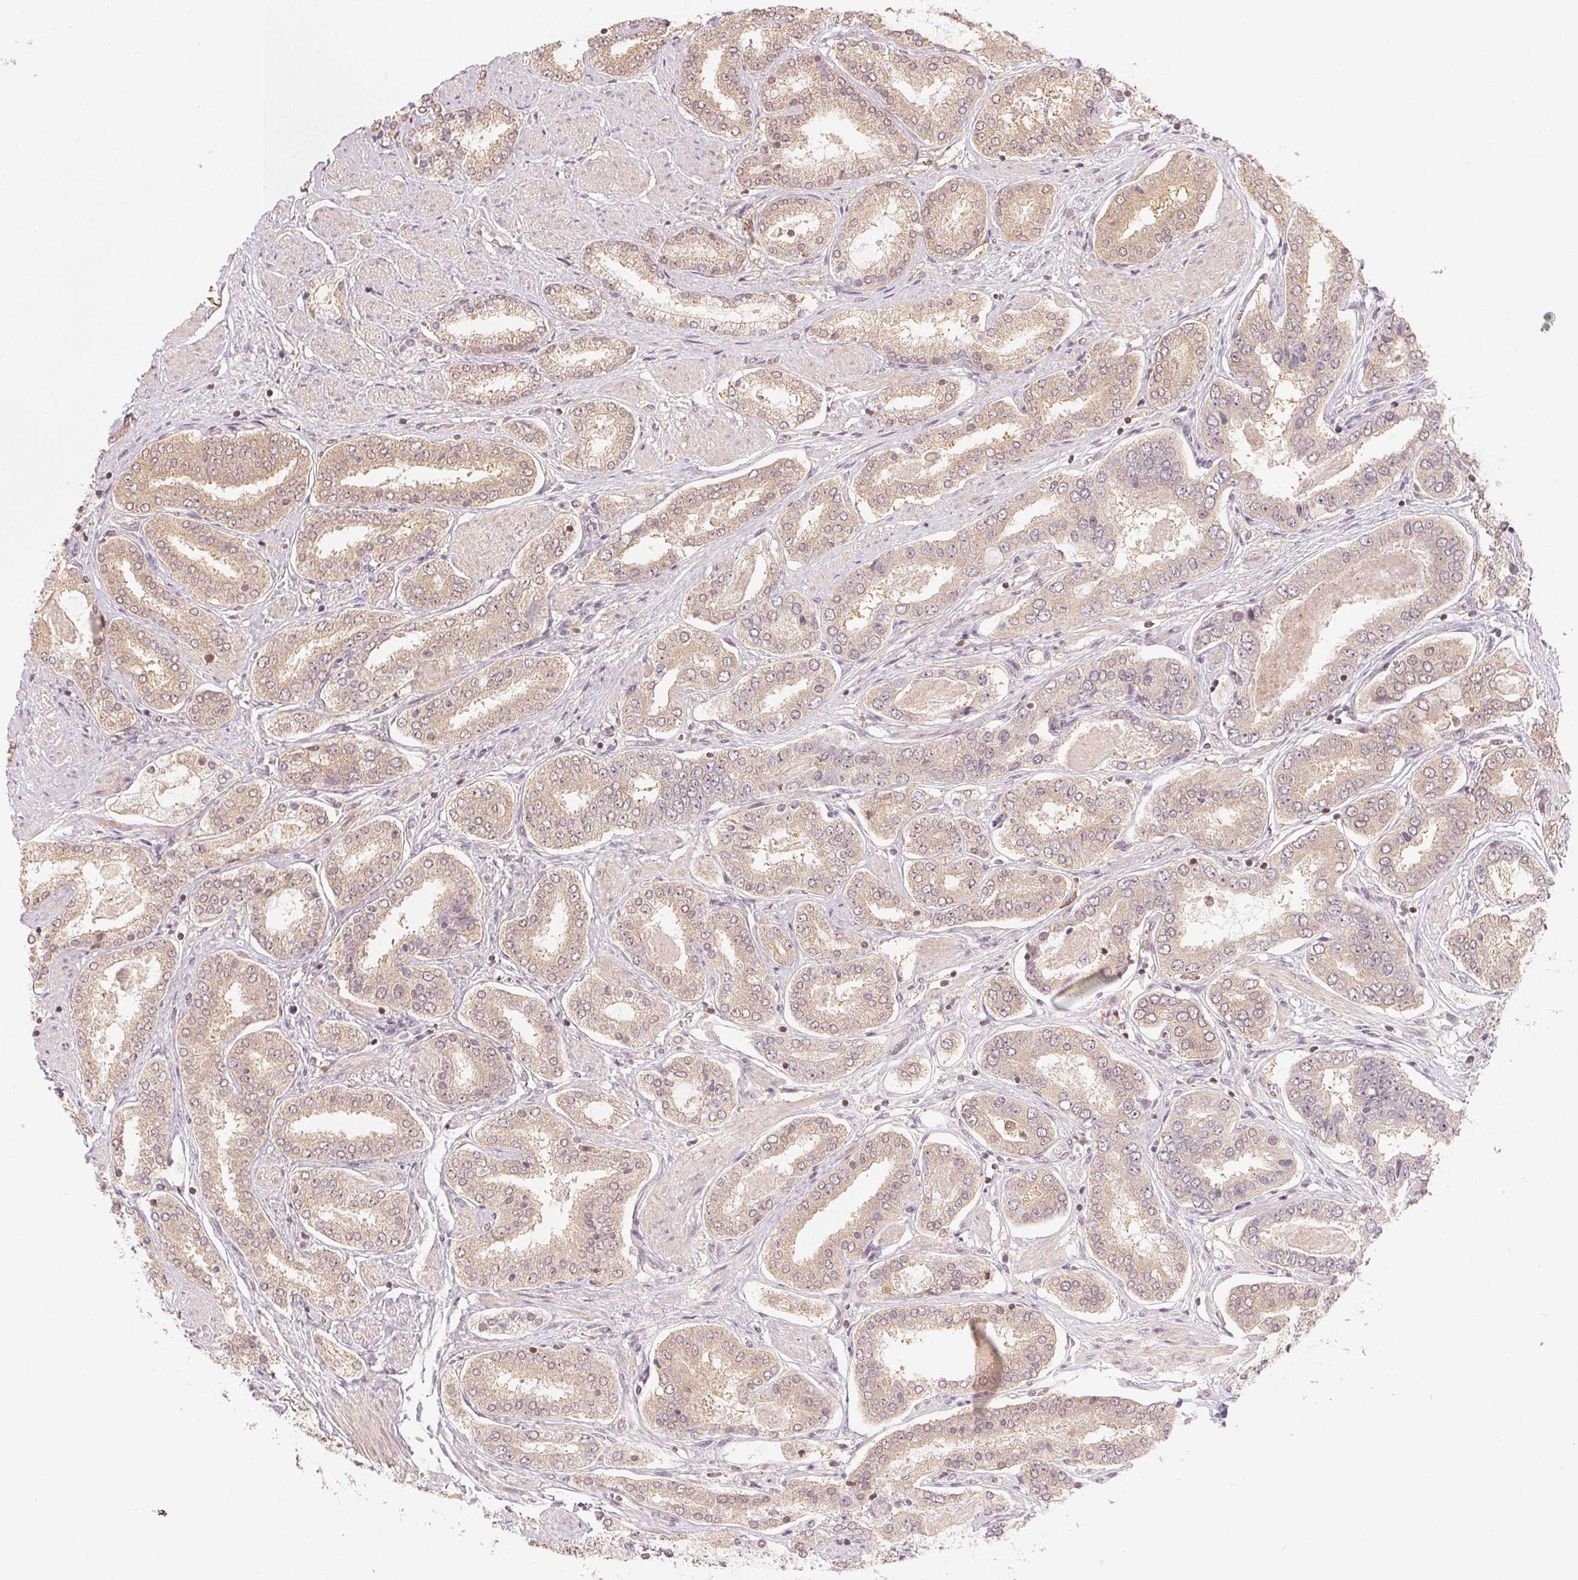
{"staining": {"intensity": "weak", "quantity": ">75%", "location": "cytoplasmic/membranous"}, "tissue": "prostate cancer", "cell_type": "Tumor cells", "image_type": "cancer", "snomed": [{"axis": "morphology", "description": "Adenocarcinoma, High grade"}, {"axis": "topography", "description": "Prostate"}], "caption": "Tumor cells show low levels of weak cytoplasmic/membranous positivity in approximately >75% of cells in prostate adenocarcinoma (high-grade). Nuclei are stained in blue.", "gene": "UBE2L3", "patient": {"sex": "male", "age": 63}}